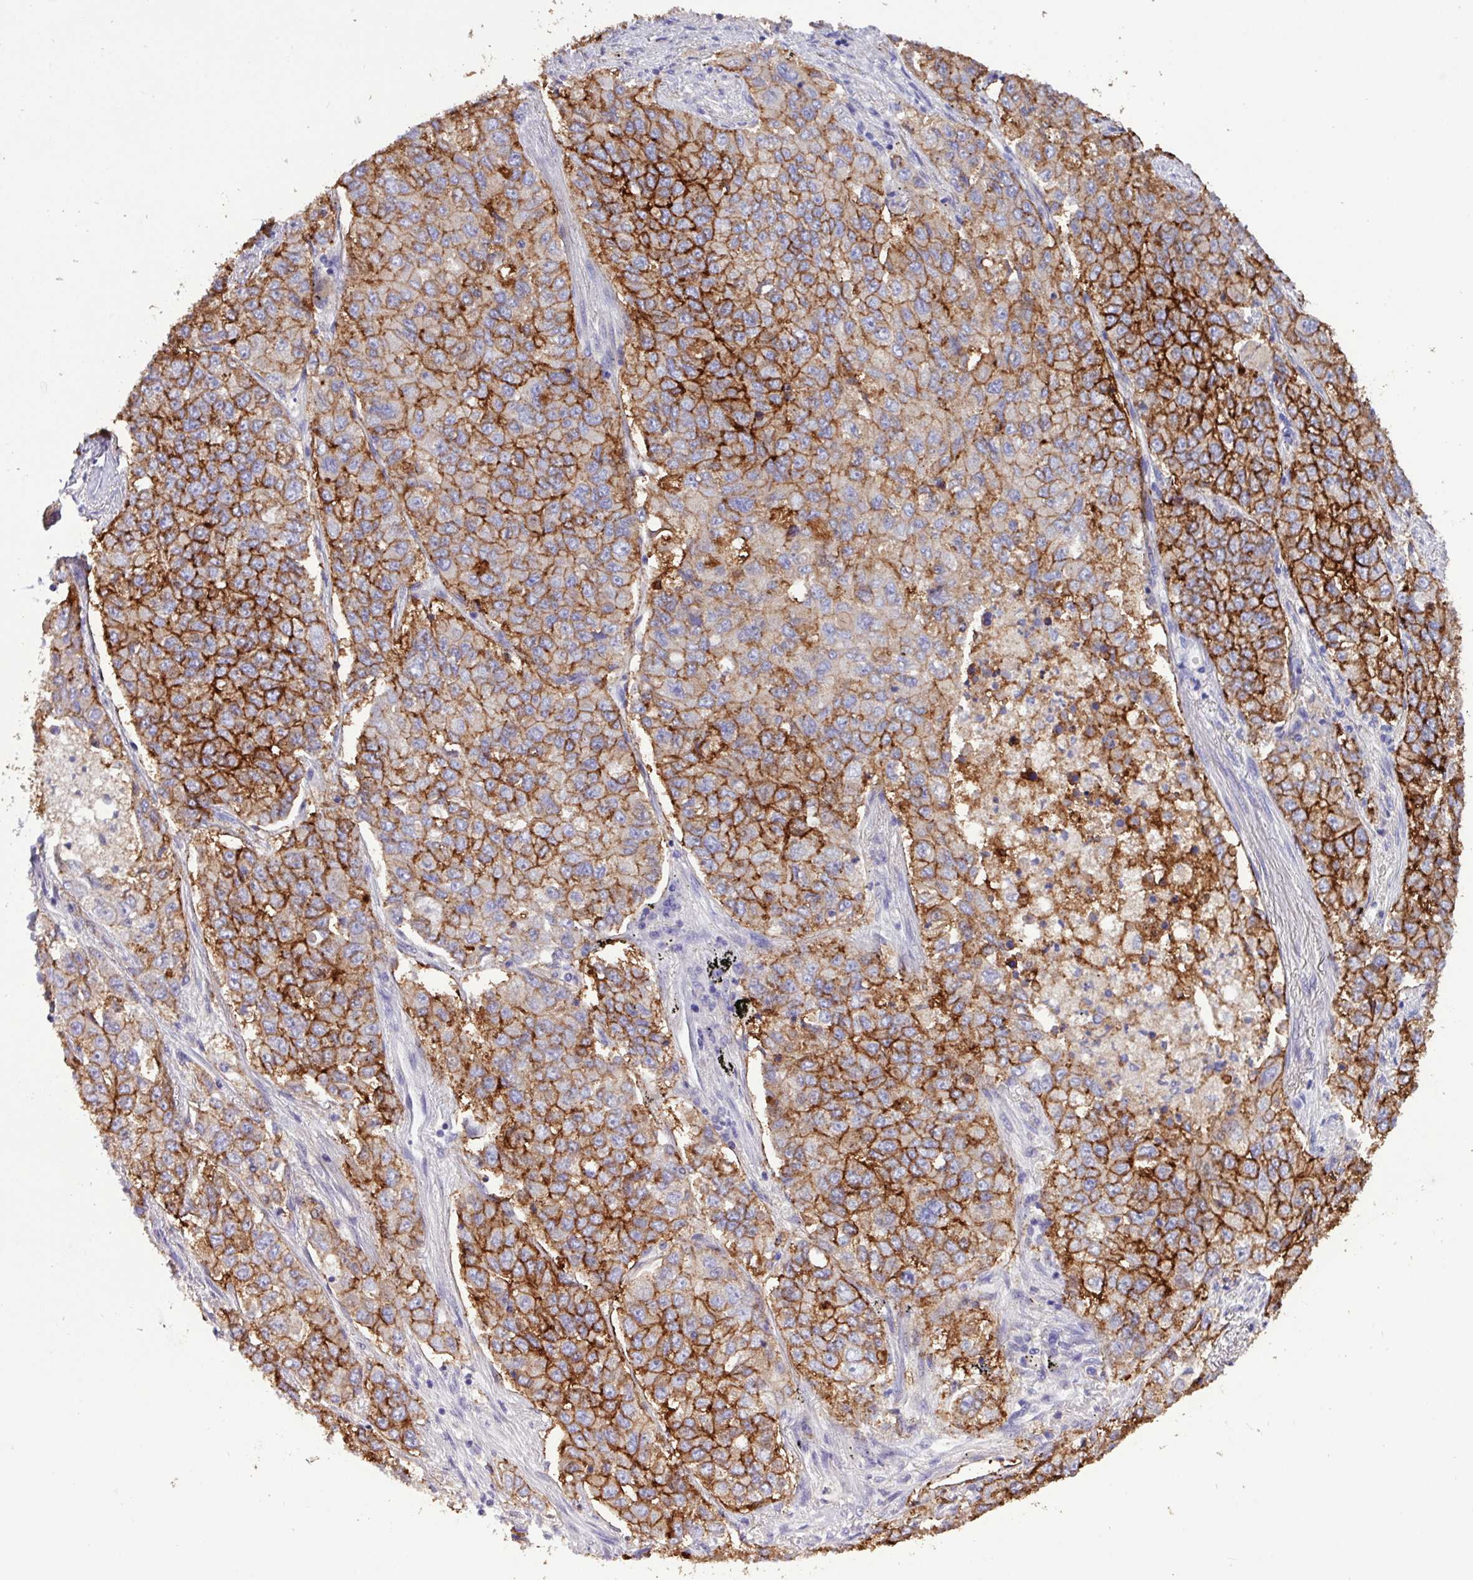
{"staining": {"intensity": "strong", "quantity": ">75%", "location": "cytoplasmic/membranous"}, "tissue": "lung cancer", "cell_type": "Tumor cells", "image_type": "cancer", "snomed": [{"axis": "morphology", "description": "Adenocarcinoma, NOS"}, {"axis": "topography", "description": "Lung"}], "caption": "Lung cancer (adenocarcinoma) was stained to show a protein in brown. There is high levels of strong cytoplasmic/membranous staining in about >75% of tumor cells. The staining was performed using DAB (3,3'-diaminobenzidine) to visualize the protein expression in brown, while the nuclei were stained in blue with hematoxylin (Magnification: 20x).", "gene": "EPCAM", "patient": {"sex": "male", "age": 49}}